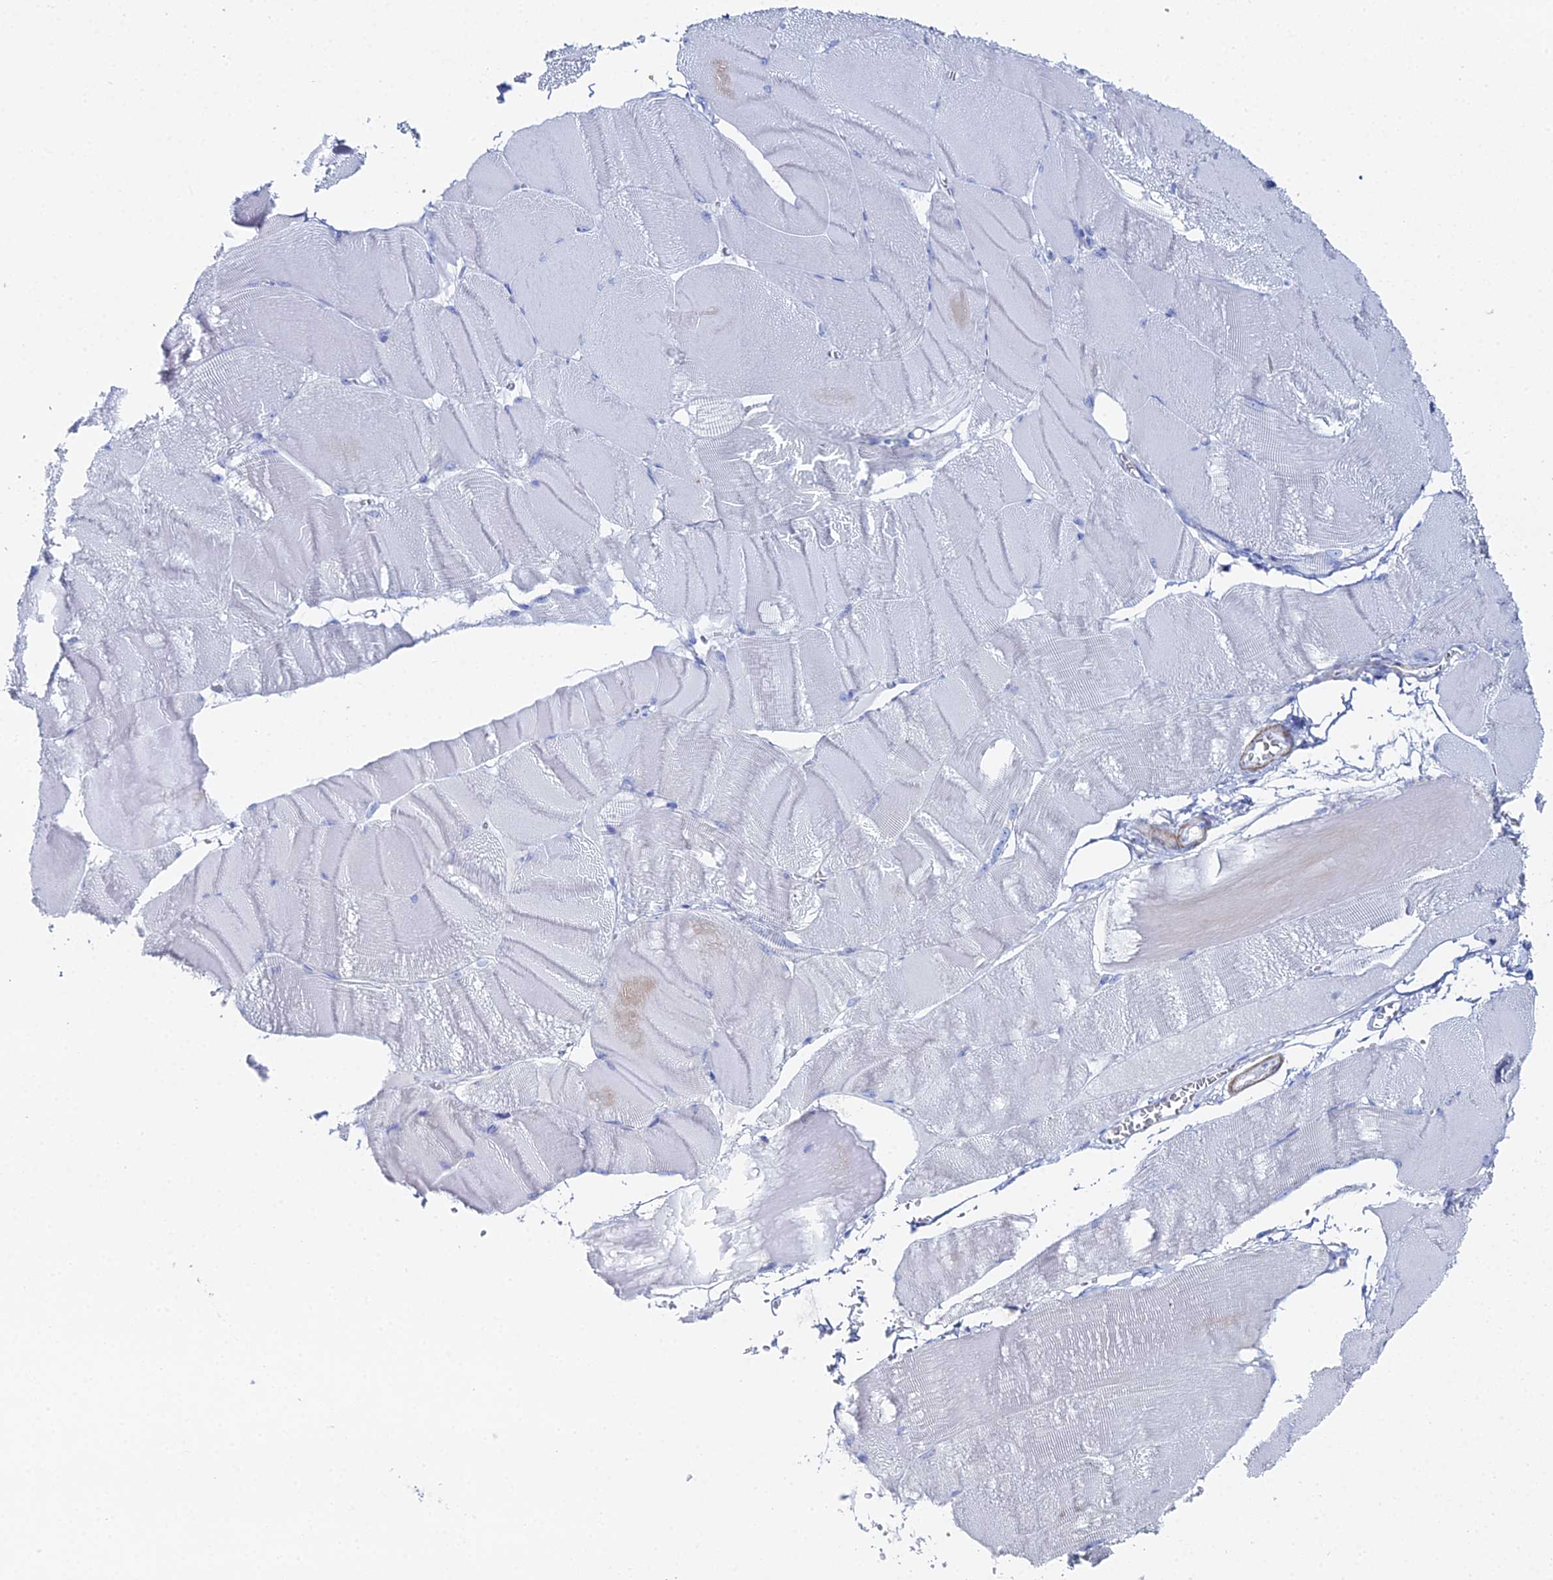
{"staining": {"intensity": "negative", "quantity": "none", "location": "none"}, "tissue": "skeletal muscle", "cell_type": "Myocytes", "image_type": "normal", "snomed": [{"axis": "morphology", "description": "Normal tissue, NOS"}, {"axis": "morphology", "description": "Basal cell carcinoma"}, {"axis": "topography", "description": "Skeletal muscle"}], "caption": "The image shows no significant positivity in myocytes of skeletal muscle. (DAB IHC, high magnification).", "gene": "DHX34", "patient": {"sex": "female", "age": 64}}